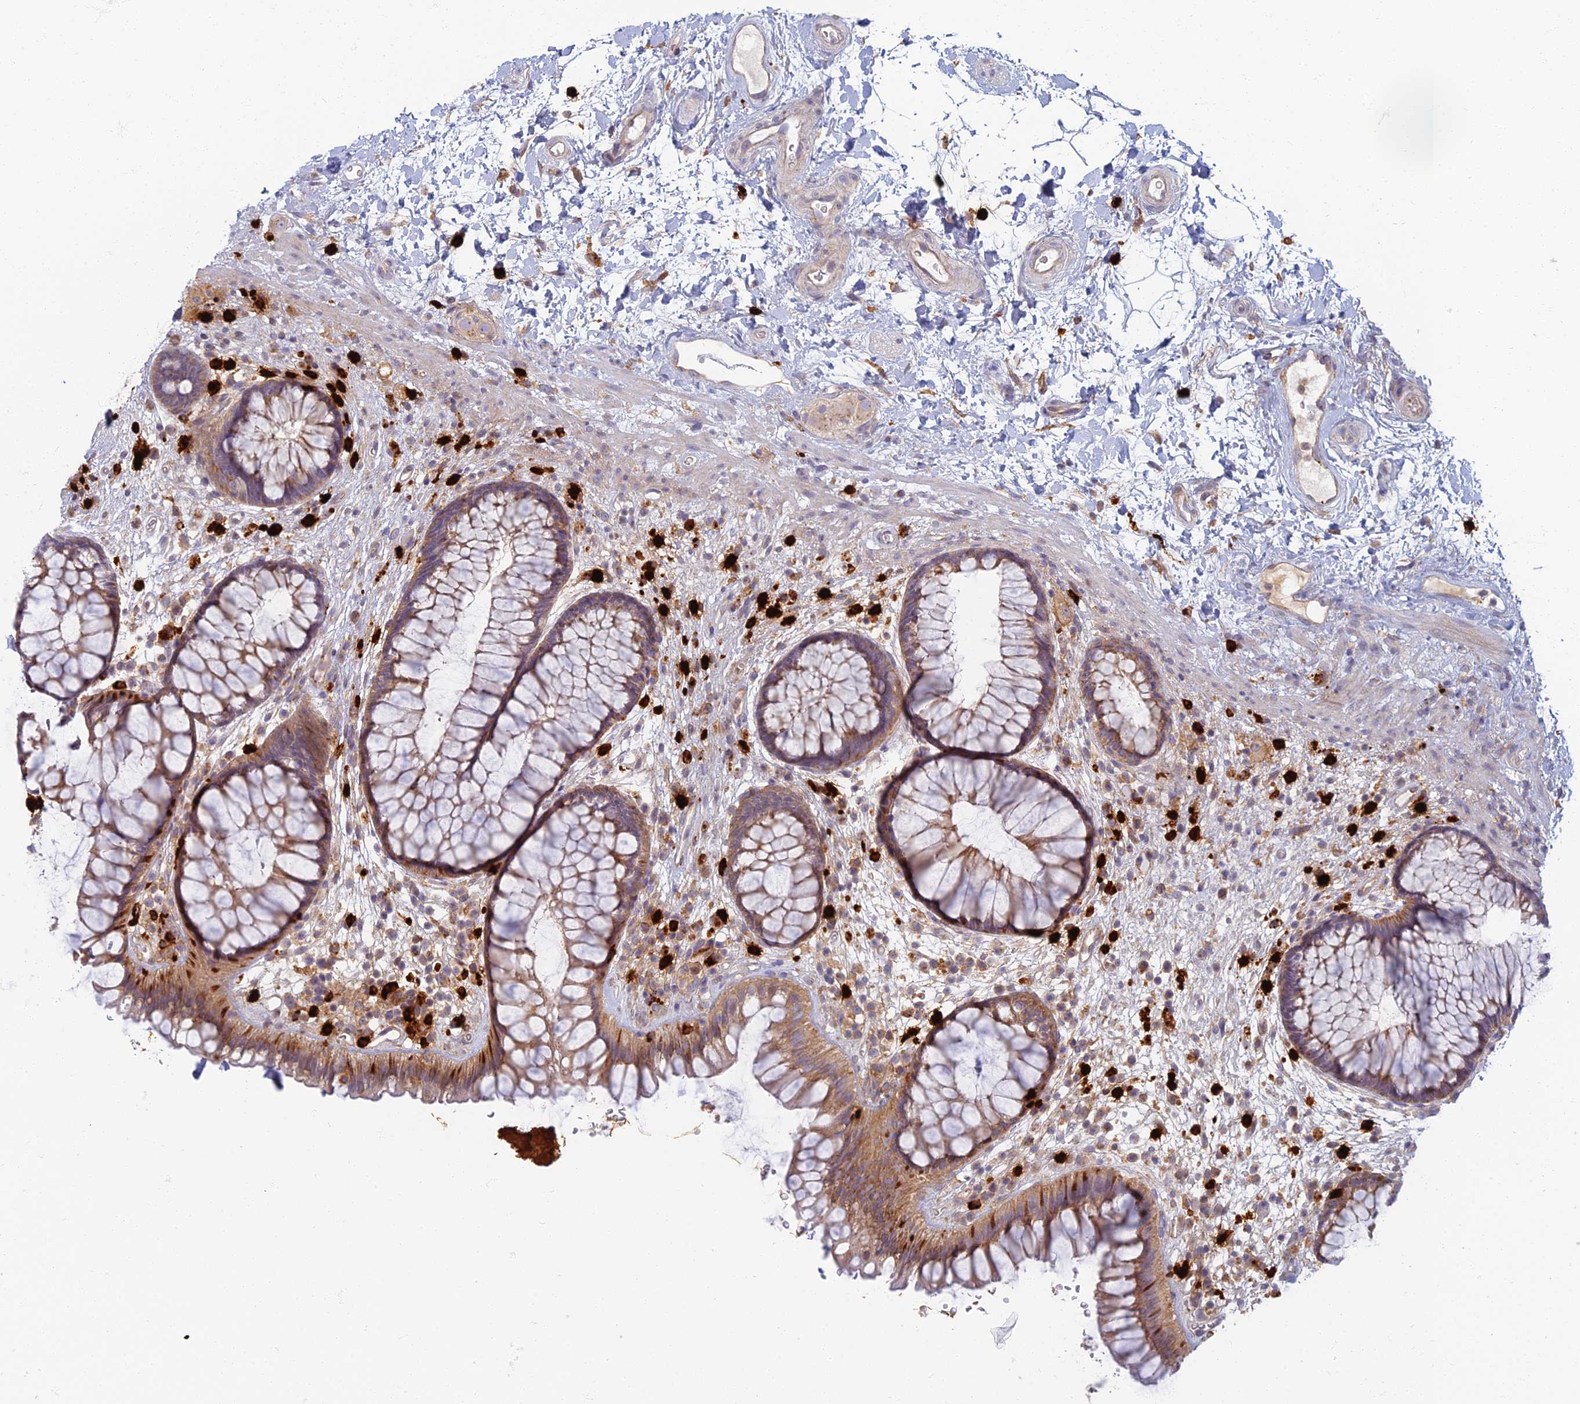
{"staining": {"intensity": "moderate", "quantity": ">75%", "location": "cytoplasmic/membranous"}, "tissue": "rectum", "cell_type": "Glandular cells", "image_type": "normal", "snomed": [{"axis": "morphology", "description": "Normal tissue, NOS"}, {"axis": "topography", "description": "Rectum"}], "caption": "Immunohistochemical staining of benign rectum shows >75% levels of moderate cytoplasmic/membranous protein staining in approximately >75% of glandular cells. The protein is stained brown, and the nuclei are stained in blue (DAB (3,3'-diaminobenzidine) IHC with brightfield microscopy, high magnification).", "gene": "PROX2", "patient": {"sex": "male", "age": 51}}